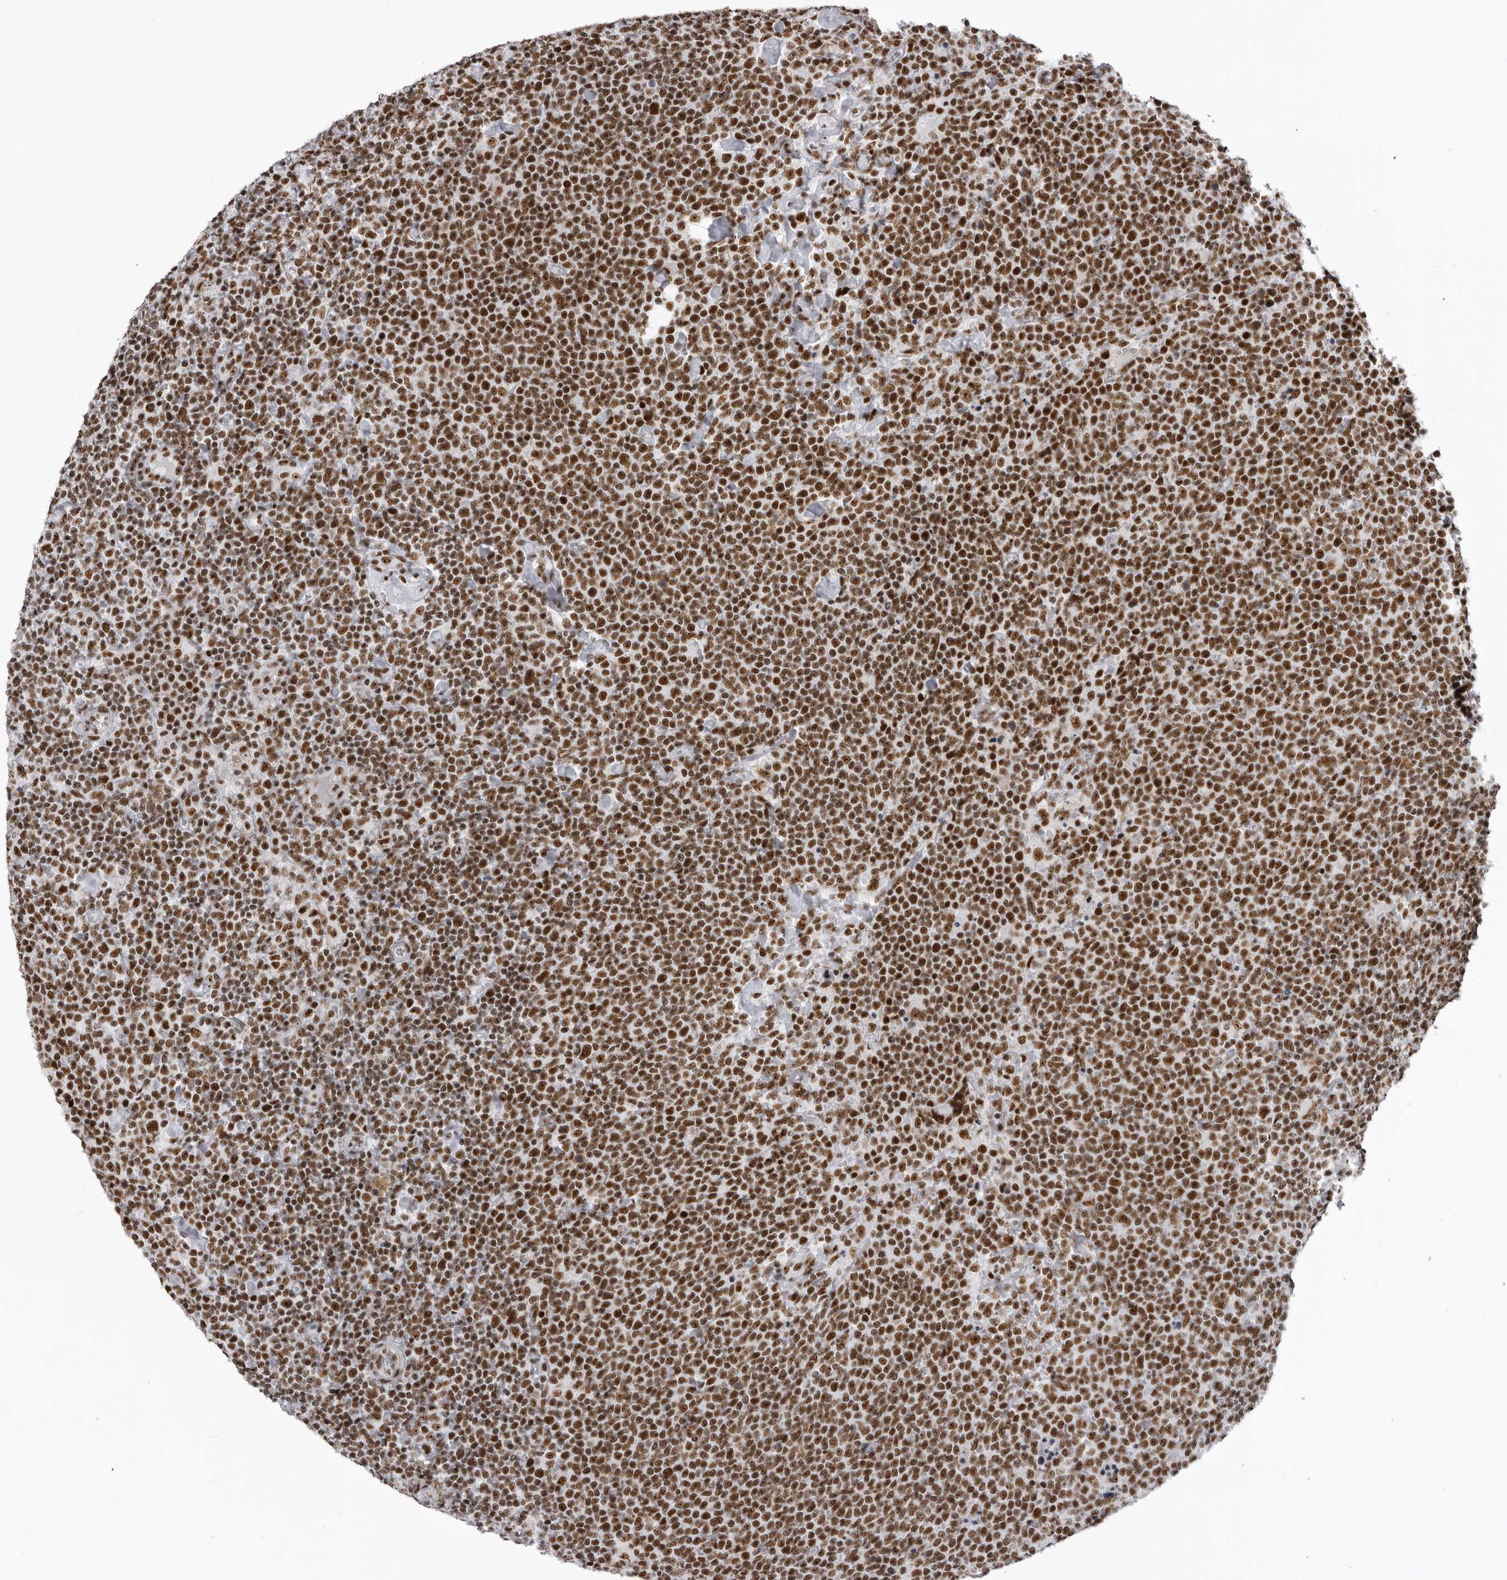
{"staining": {"intensity": "strong", "quantity": ">75%", "location": "nuclear"}, "tissue": "lymphoma", "cell_type": "Tumor cells", "image_type": "cancer", "snomed": [{"axis": "morphology", "description": "Malignant lymphoma, non-Hodgkin's type, High grade"}, {"axis": "topography", "description": "Lymph node"}], "caption": "This is an image of immunohistochemistry staining of lymphoma, which shows strong positivity in the nuclear of tumor cells.", "gene": "DHX9", "patient": {"sex": "male", "age": 61}}